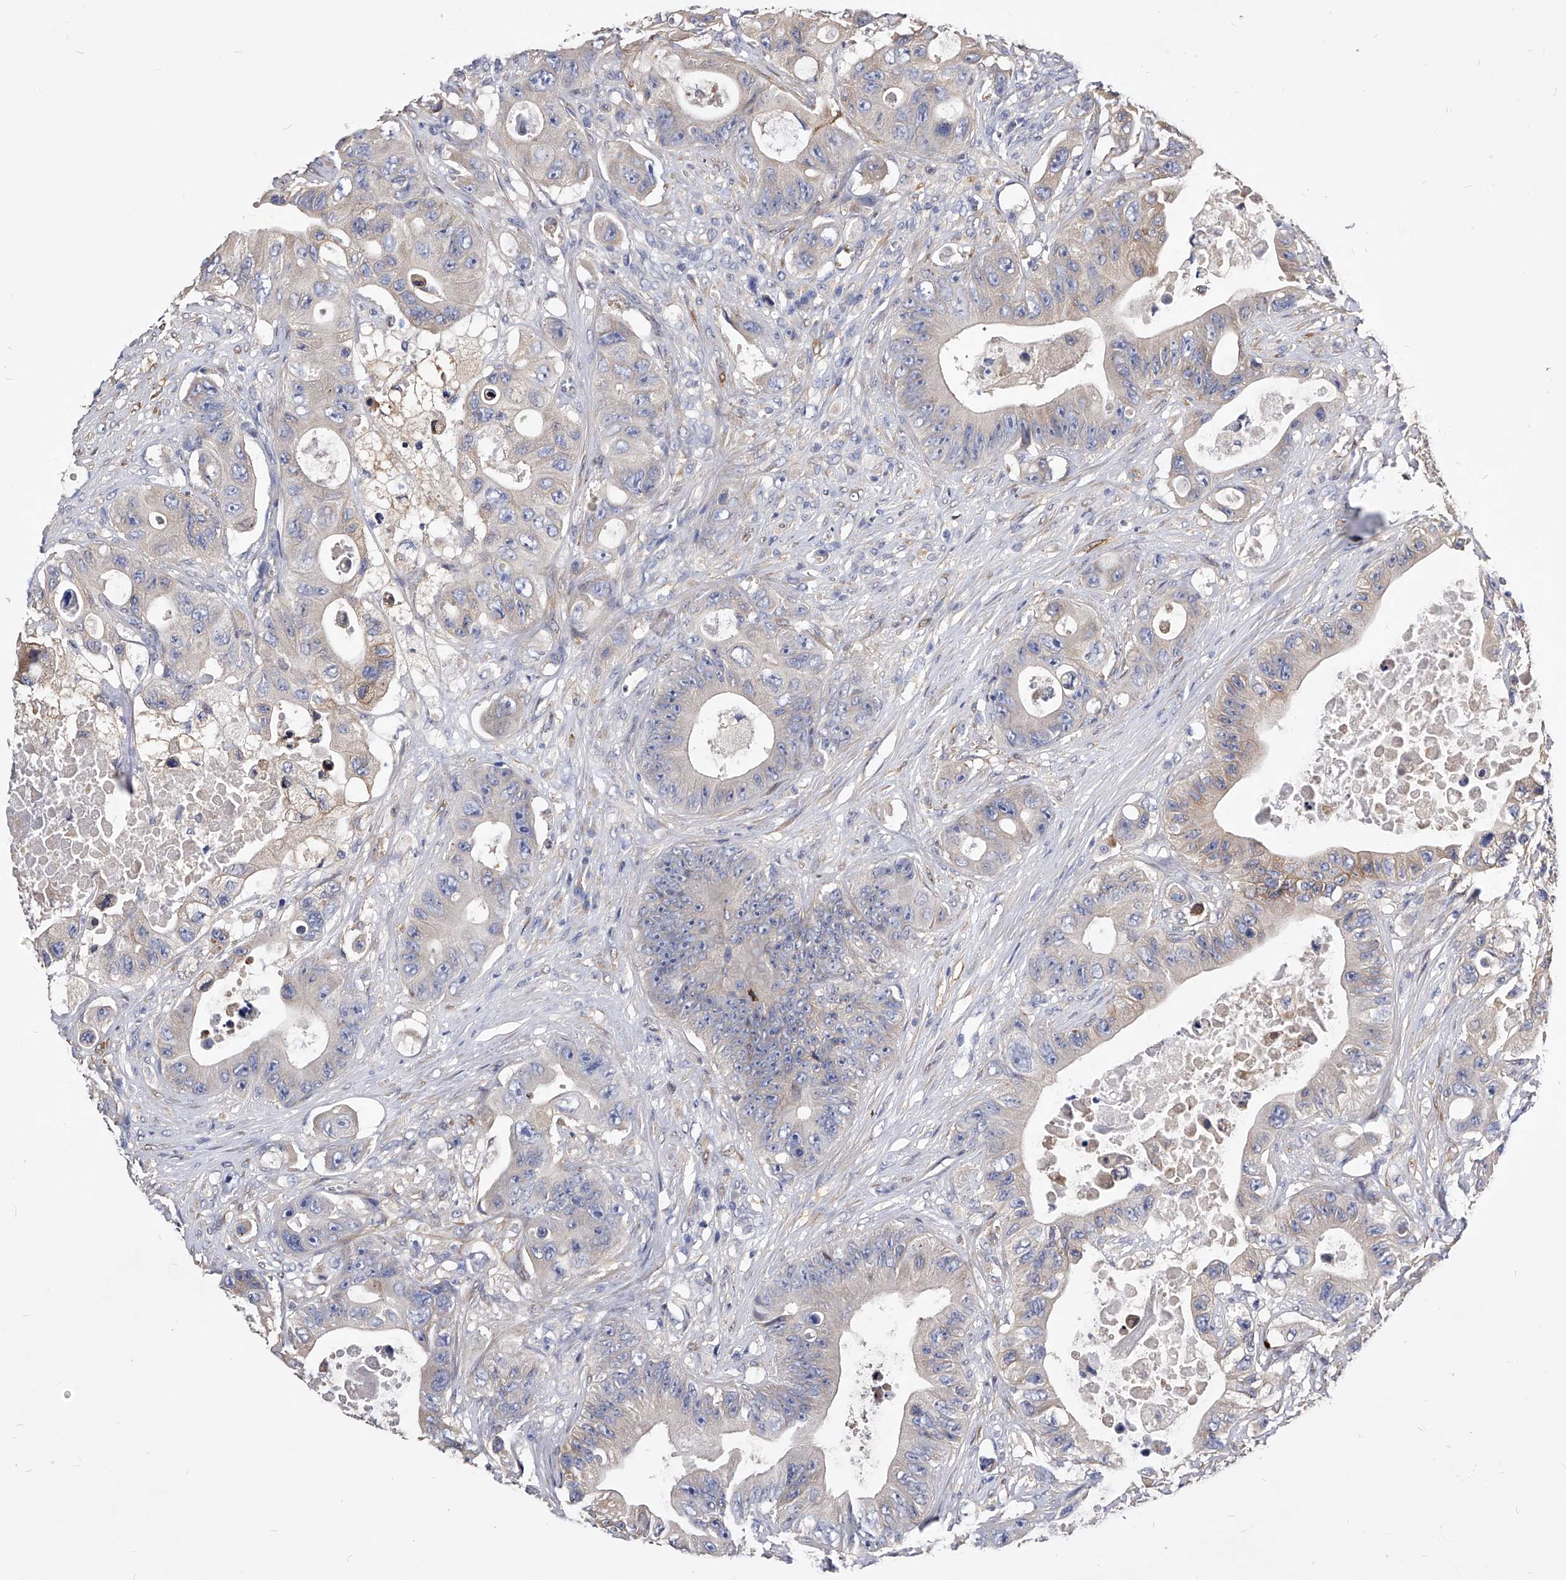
{"staining": {"intensity": "negative", "quantity": "none", "location": "none"}, "tissue": "colorectal cancer", "cell_type": "Tumor cells", "image_type": "cancer", "snomed": [{"axis": "morphology", "description": "Adenocarcinoma, NOS"}, {"axis": "topography", "description": "Colon"}], "caption": "Tumor cells are negative for protein expression in human colorectal cancer (adenocarcinoma).", "gene": "ARL4C", "patient": {"sex": "female", "age": 46}}